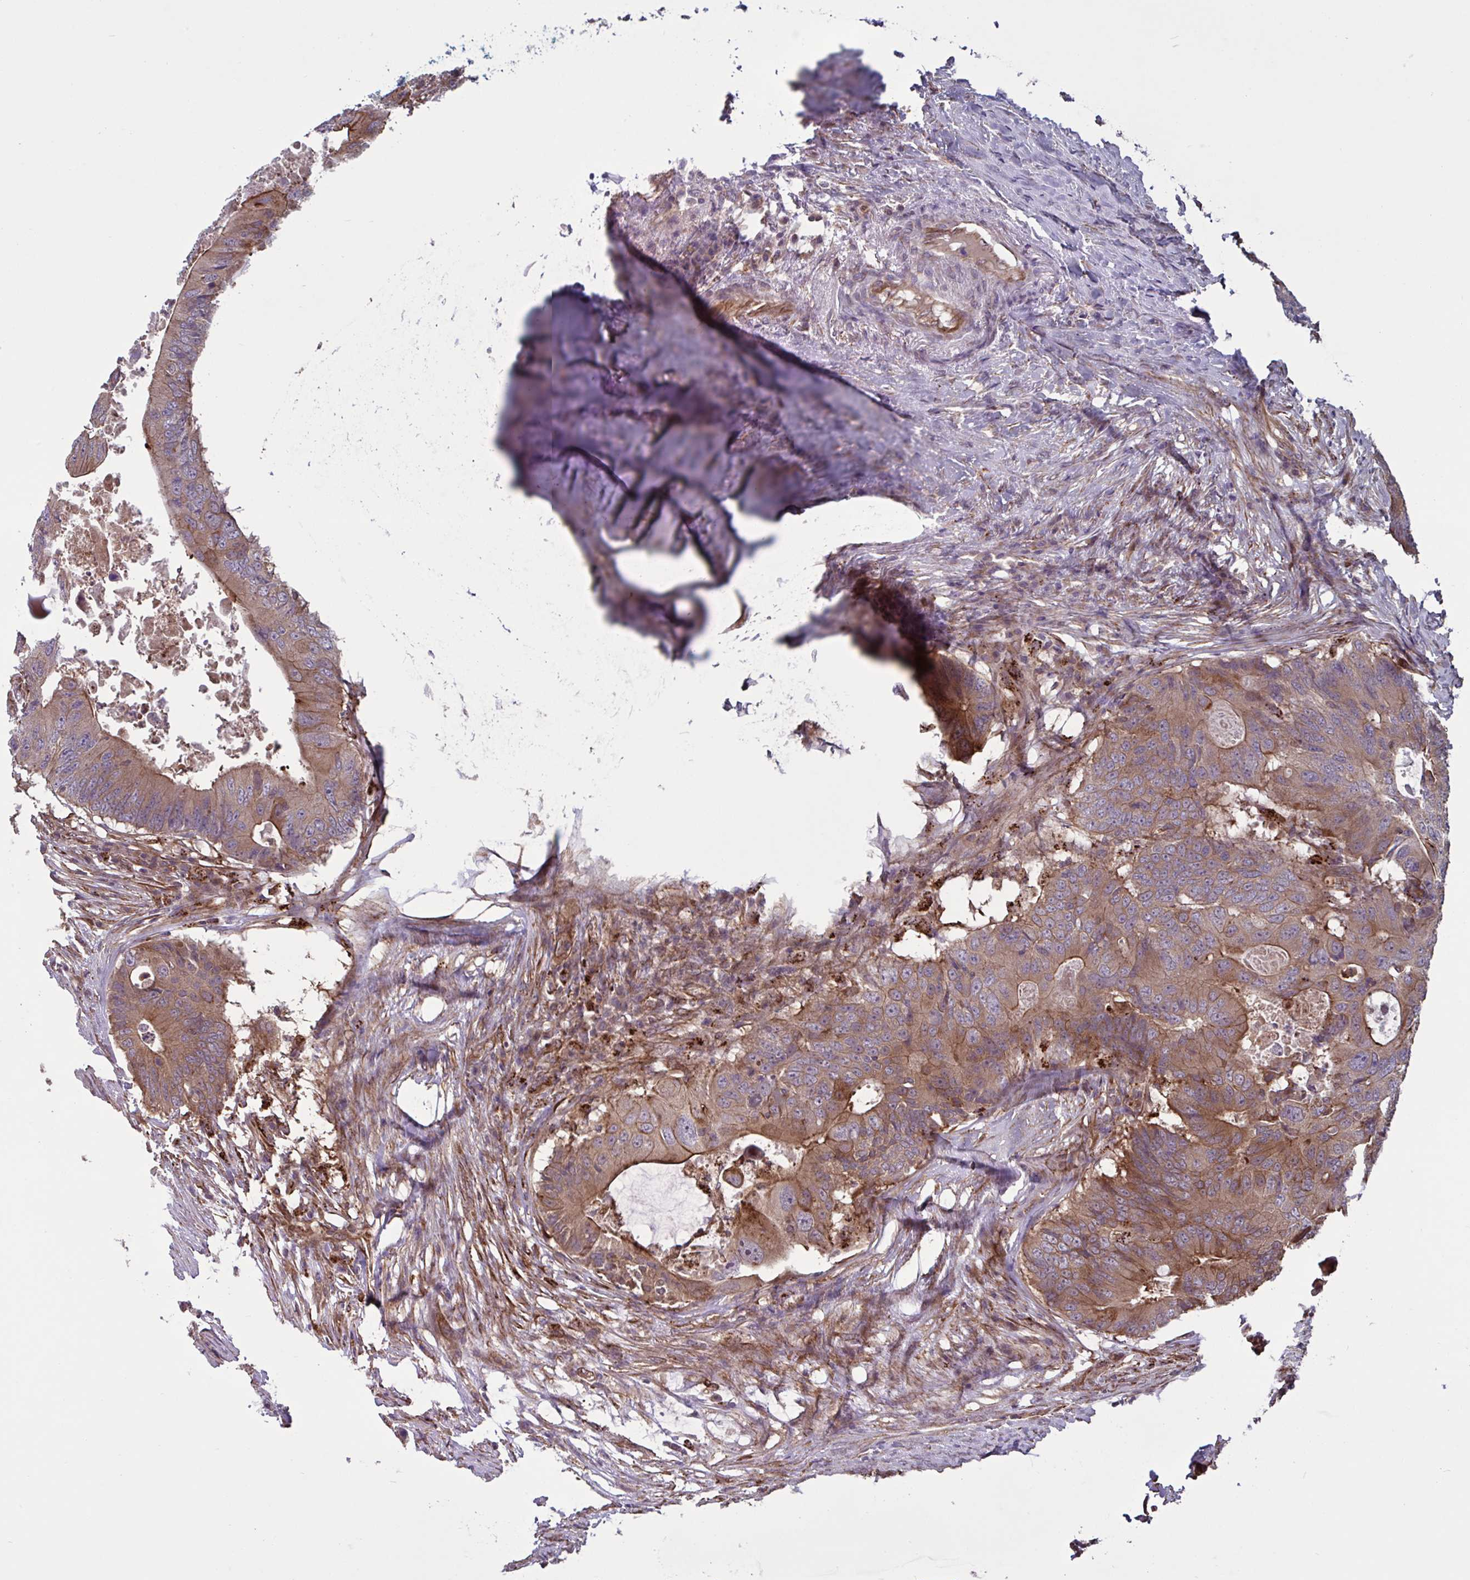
{"staining": {"intensity": "moderate", "quantity": "25%-75%", "location": "cytoplasmic/membranous"}, "tissue": "colorectal cancer", "cell_type": "Tumor cells", "image_type": "cancer", "snomed": [{"axis": "morphology", "description": "Adenocarcinoma, NOS"}, {"axis": "topography", "description": "Colon"}], "caption": "Immunohistochemistry of colorectal cancer demonstrates medium levels of moderate cytoplasmic/membranous positivity in about 25%-75% of tumor cells.", "gene": "GLTP", "patient": {"sex": "male", "age": 71}}